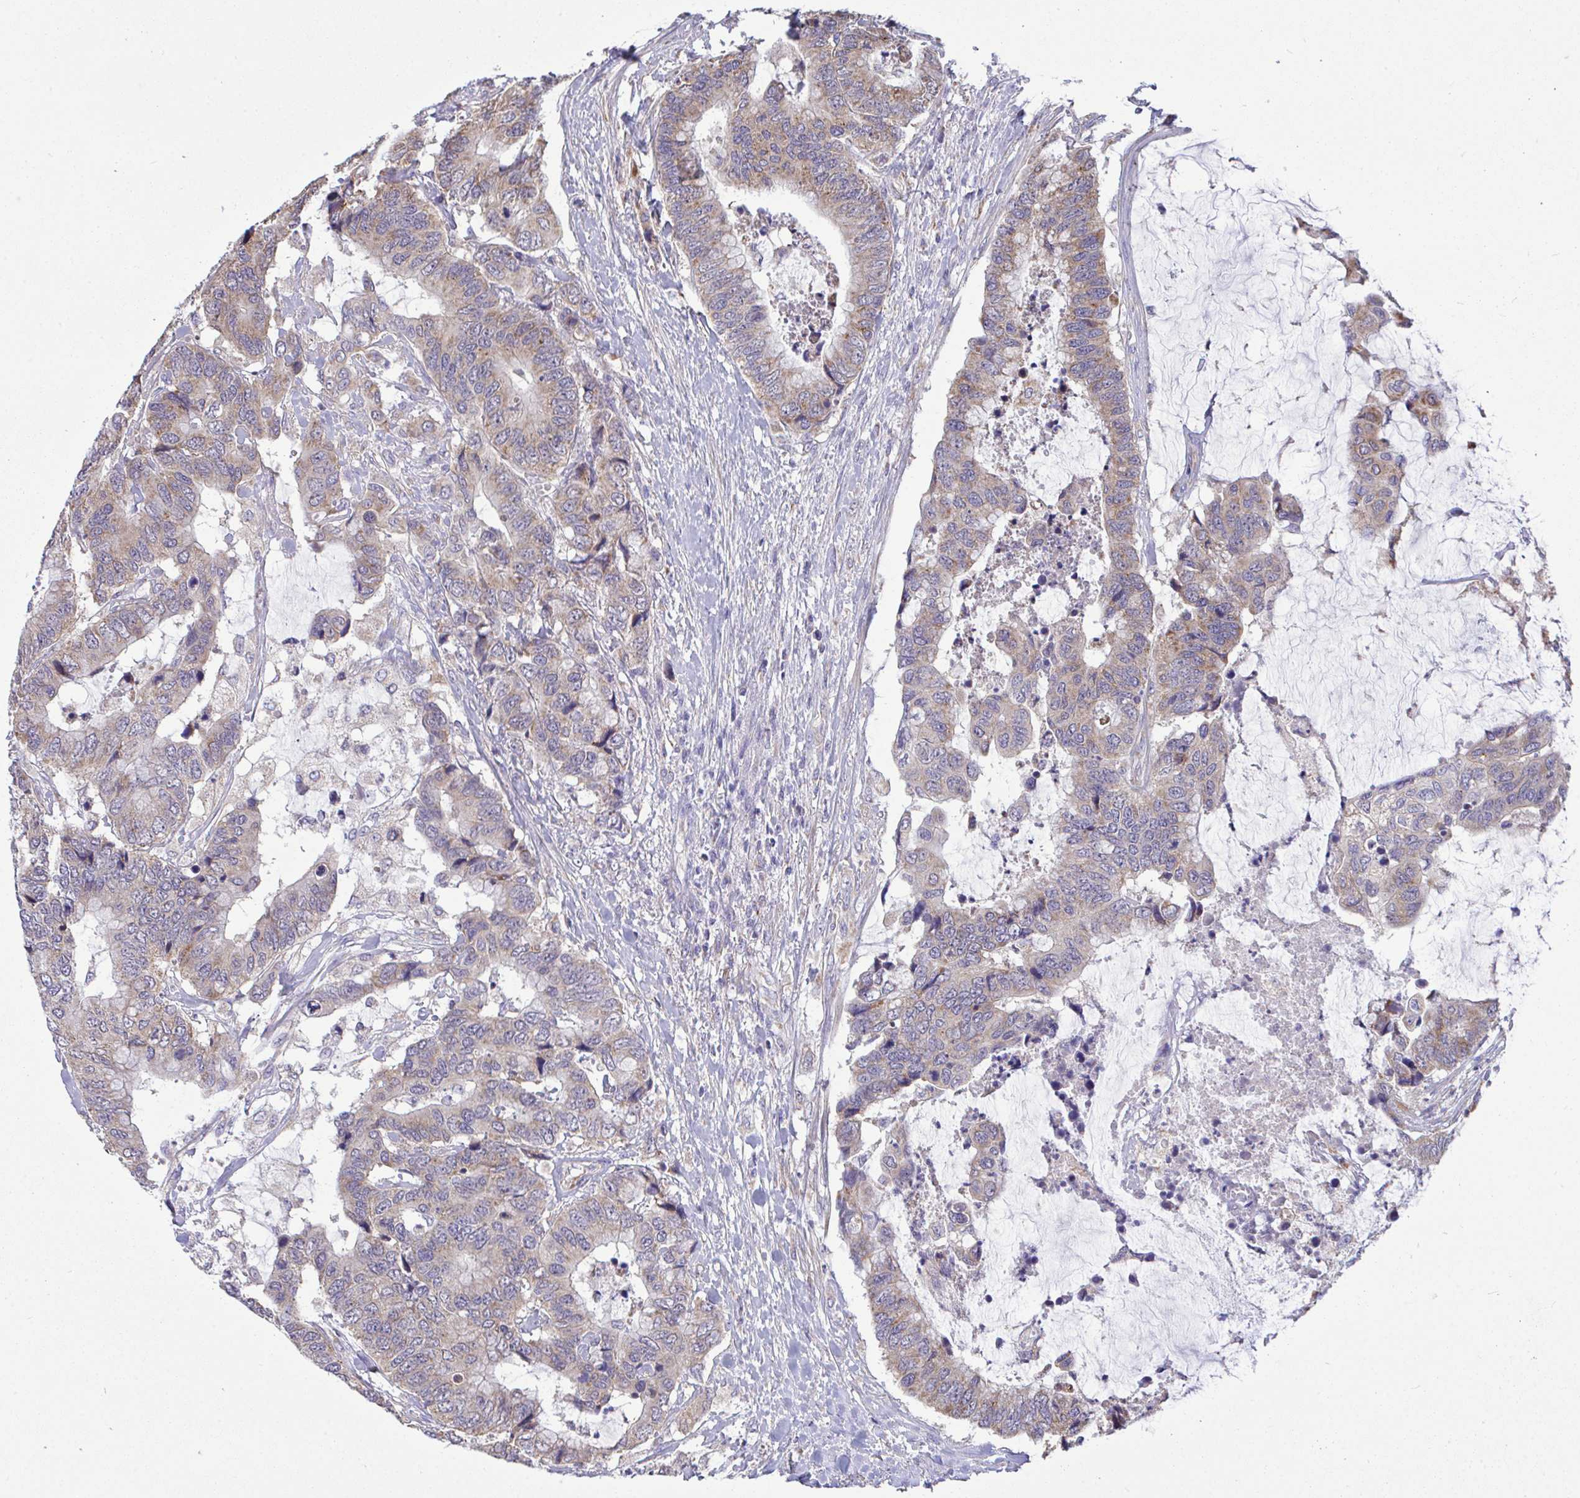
{"staining": {"intensity": "weak", "quantity": ">75%", "location": "cytoplasmic/membranous"}, "tissue": "colorectal cancer", "cell_type": "Tumor cells", "image_type": "cancer", "snomed": [{"axis": "morphology", "description": "Adenocarcinoma, NOS"}, {"axis": "topography", "description": "Rectum"}], "caption": "Brown immunohistochemical staining in human colorectal cancer demonstrates weak cytoplasmic/membranous staining in approximately >75% of tumor cells.", "gene": "SARS2", "patient": {"sex": "female", "age": 59}}